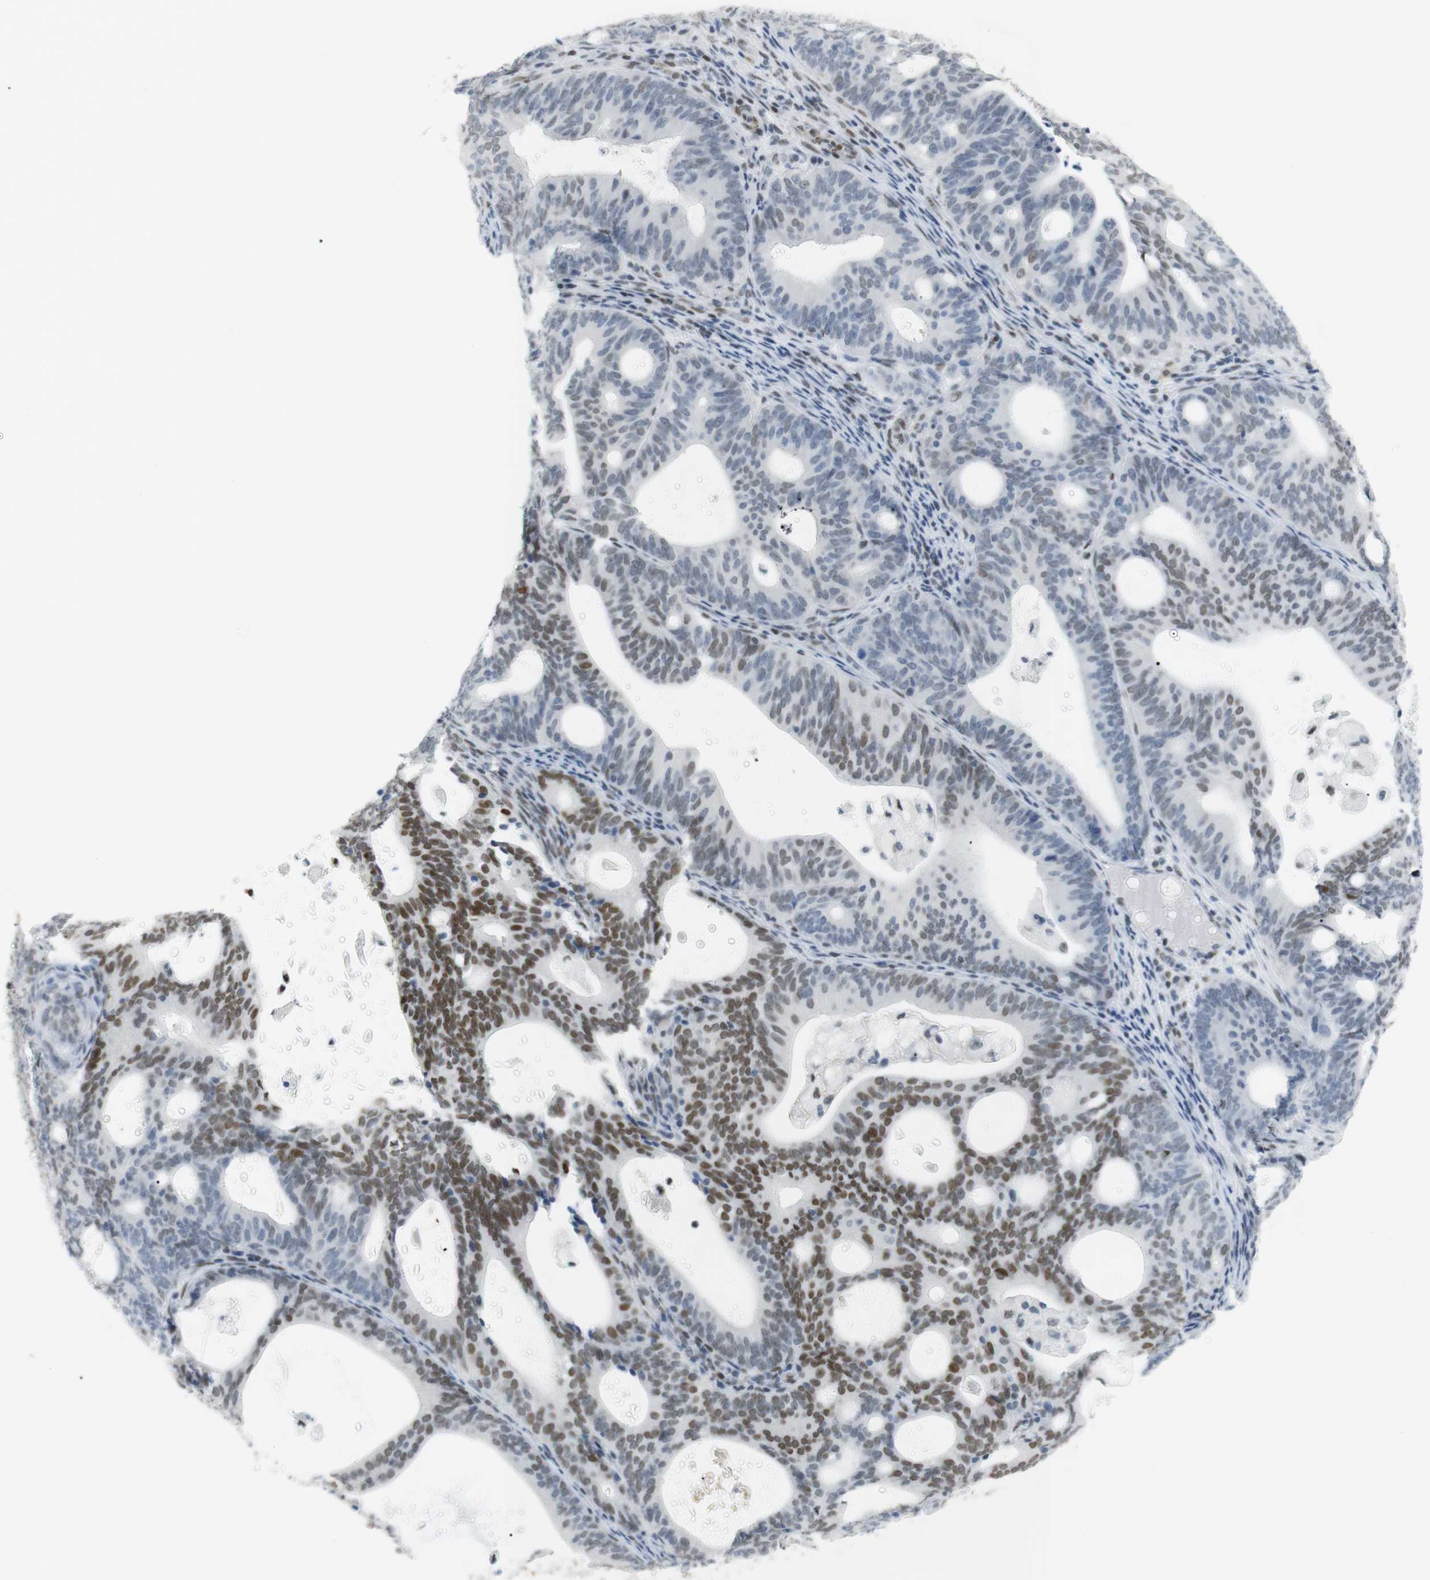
{"staining": {"intensity": "moderate", "quantity": "25%-75%", "location": "nuclear"}, "tissue": "endometrial cancer", "cell_type": "Tumor cells", "image_type": "cancer", "snomed": [{"axis": "morphology", "description": "Adenocarcinoma, NOS"}, {"axis": "topography", "description": "Uterus"}], "caption": "Human endometrial cancer (adenocarcinoma) stained with a protein marker displays moderate staining in tumor cells.", "gene": "BMI1", "patient": {"sex": "female", "age": 83}}